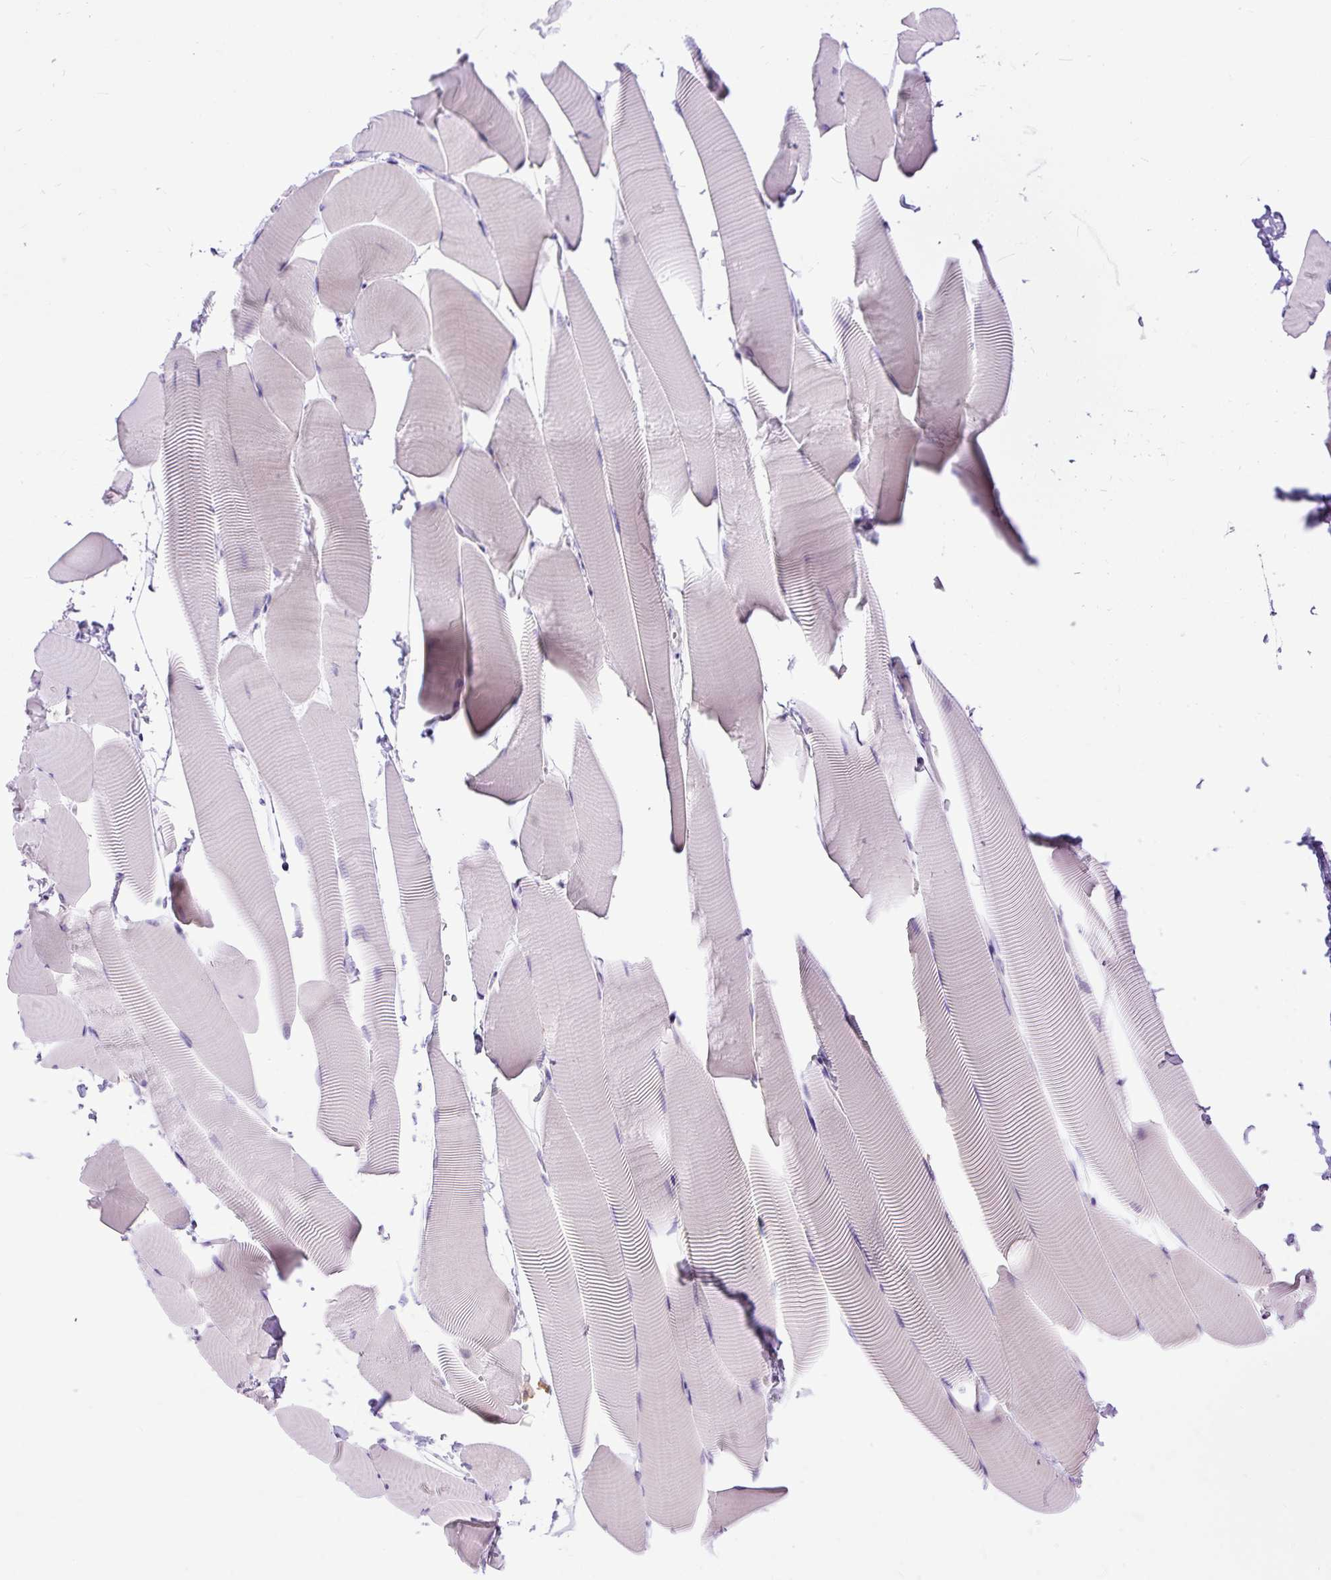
{"staining": {"intensity": "negative", "quantity": "none", "location": "none"}, "tissue": "skeletal muscle", "cell_type": "Myocytes", "image_type": "normal", "snomed": [{"axis": "morphology", "description": "Normal tissue, NOS"}, {"axis": "topography", "description": "Skeletal muscle"}], "caption": "Unremarkable skeletal muscle was stained to show a protein in brown. There is no significant positivity in myocytes. The staining was performed using DAB (3,3'-diaminobenzidine) to visualize the protein expression in brown, while the nuclei were stained in blue with hematoxylin (Magnification: 20x).", "gene": "SYBU", "patient": {"sex": "male", "age": 25}}